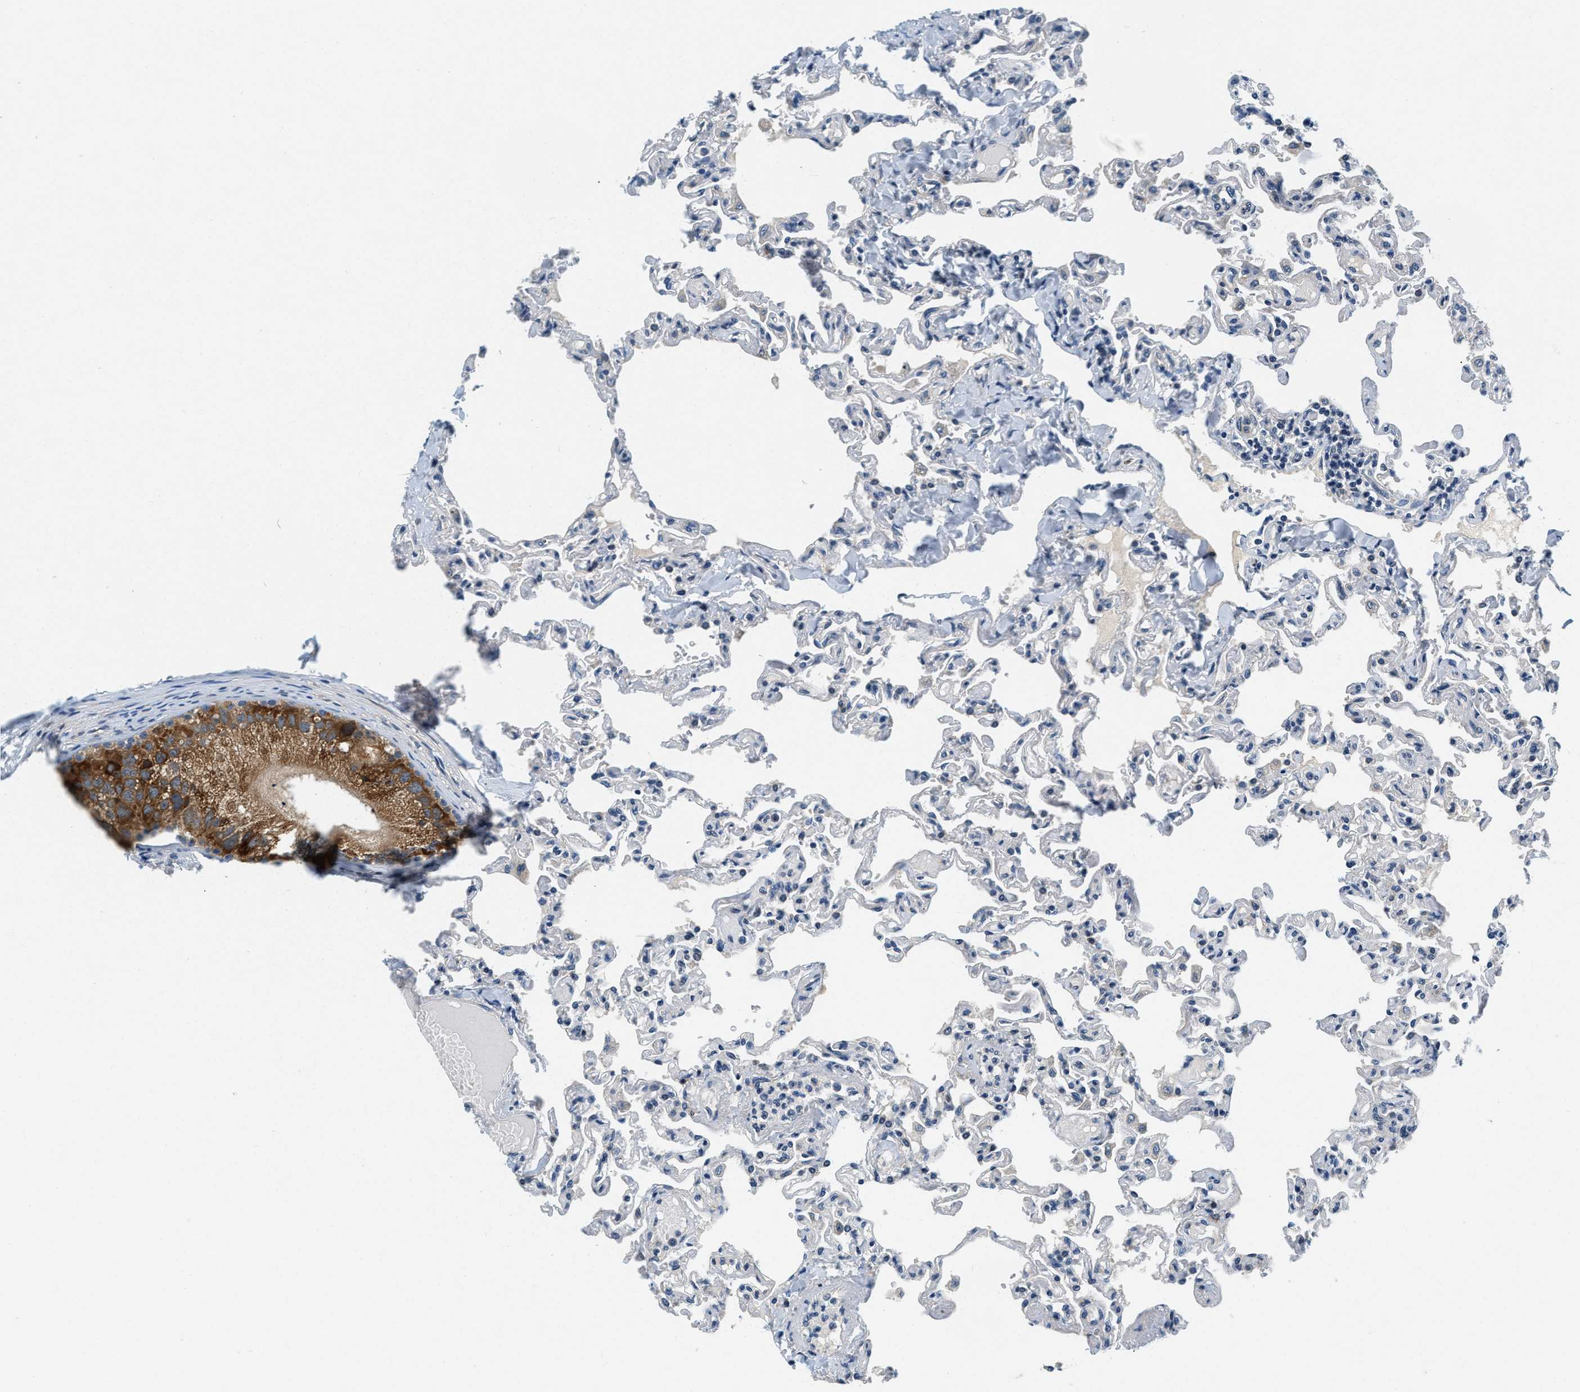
{"staining": {"intensity": "negative", "quantity": "none", "location": "none"}, "tissue": "lung", "cell_type": "Alveolar cells", "image_type": "normal", "snomed": [{"axis": "morphology", "description": "Normal tissue, NOS"}, {"axis": "topography", "description": "Lung"}], "caption": "Immunohistochemistry image of benign lung: lung stained with DAB (3,3'-diaminobenzidine) exhibits no significant protein staining in alveolar cells.", "gene": "YAE1", "patient": {"sex": "male", "age": 21}}